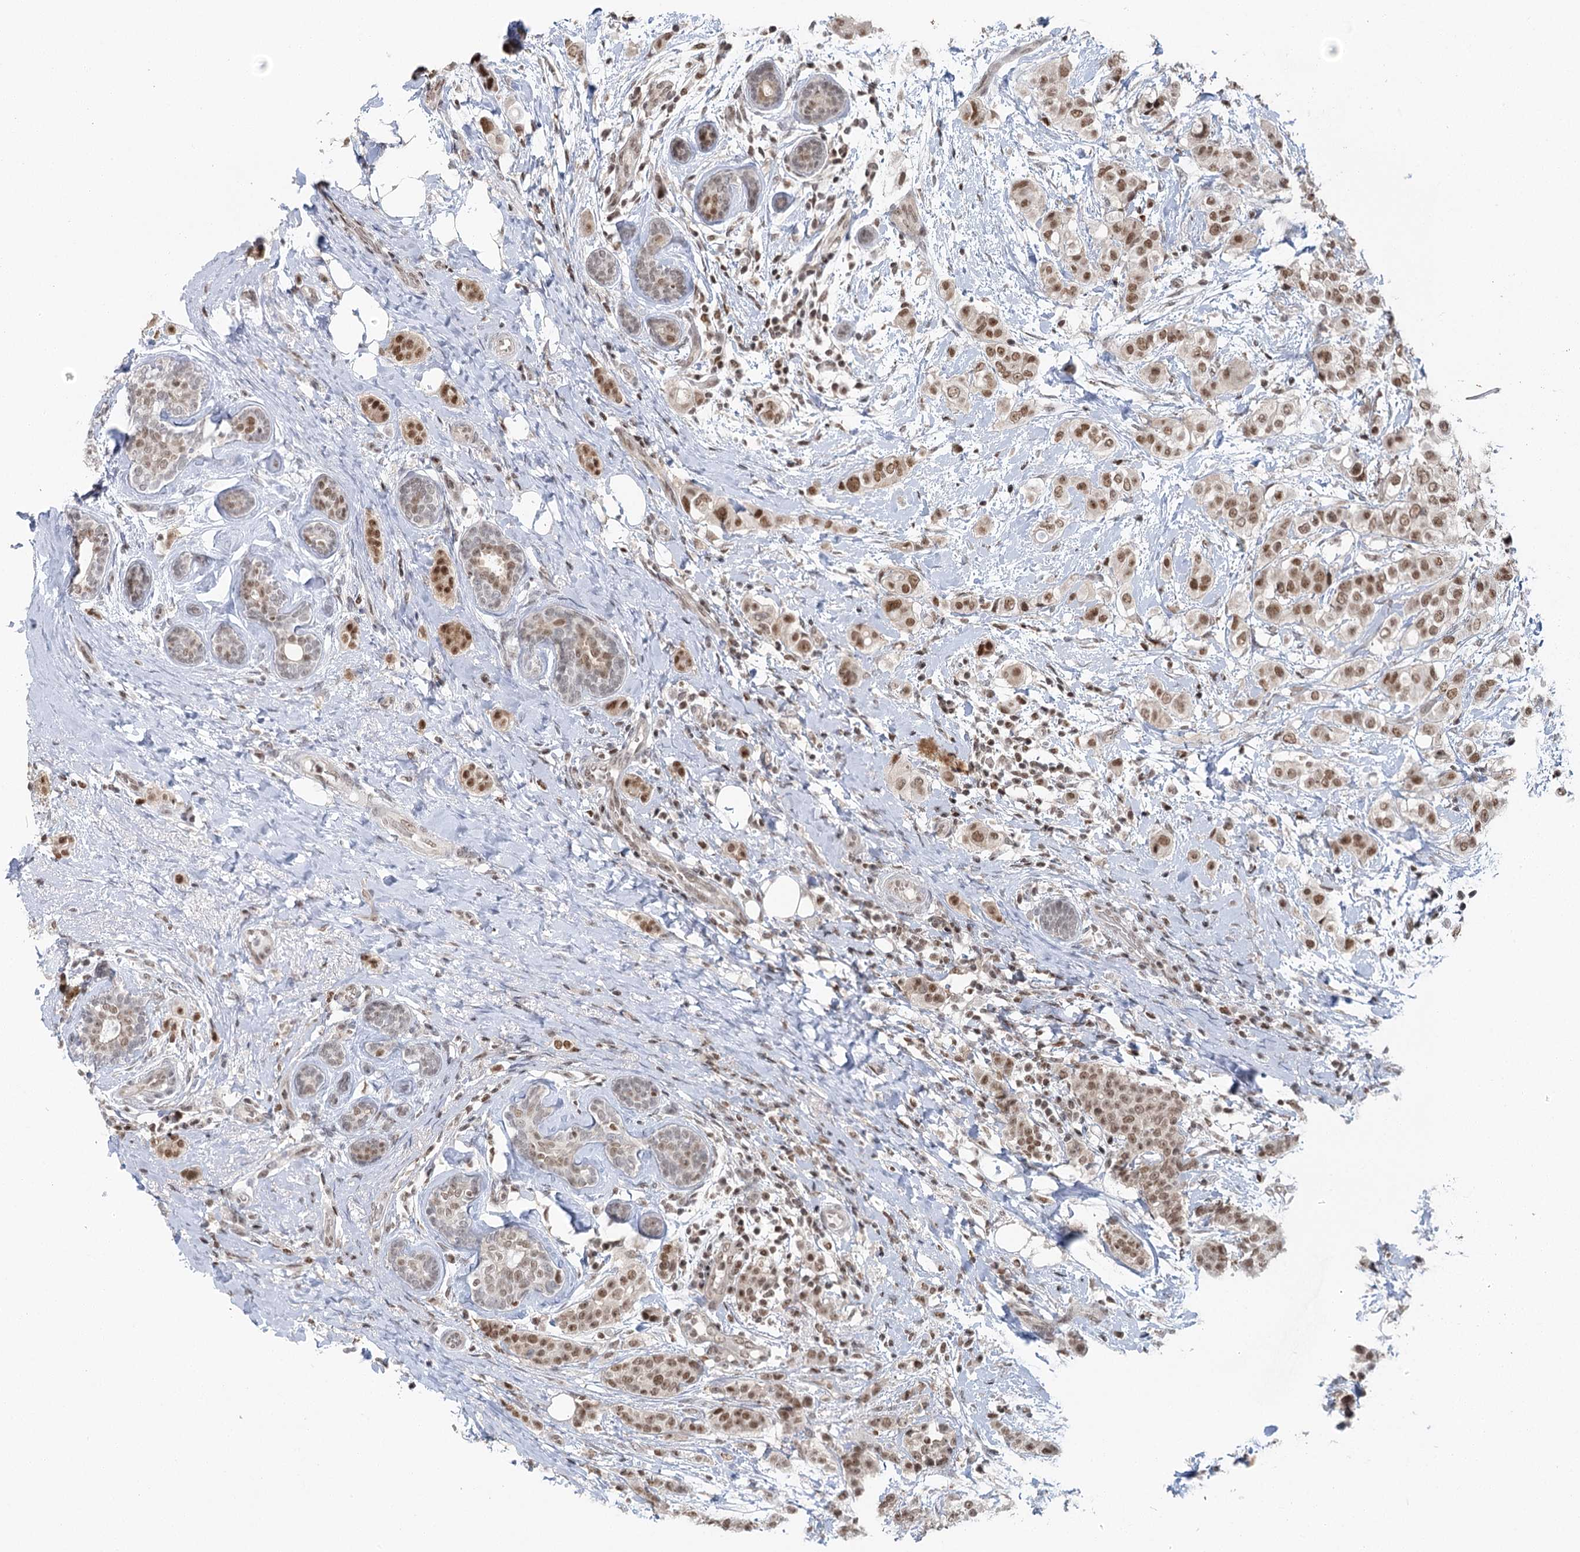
{"staining": {"intensity": "moderate", "quantity": ">75%", "location": "nuclear"}, "tissue": "breast cancer", "cell_type": "Tumor cells", "image_type": "cancer", "snomed": [{"axis": "morphology", "description": "Lobular carcinoma"}, {"axis": "topography", "description": "Breast"}], "caption": "Tumor cells exhibit medium levels of moderate nuclear positivity in approximately >75% of cells in human breast cancer.", "gene": "PDS5A", "patient": {"sex": "female", "age": 51}}